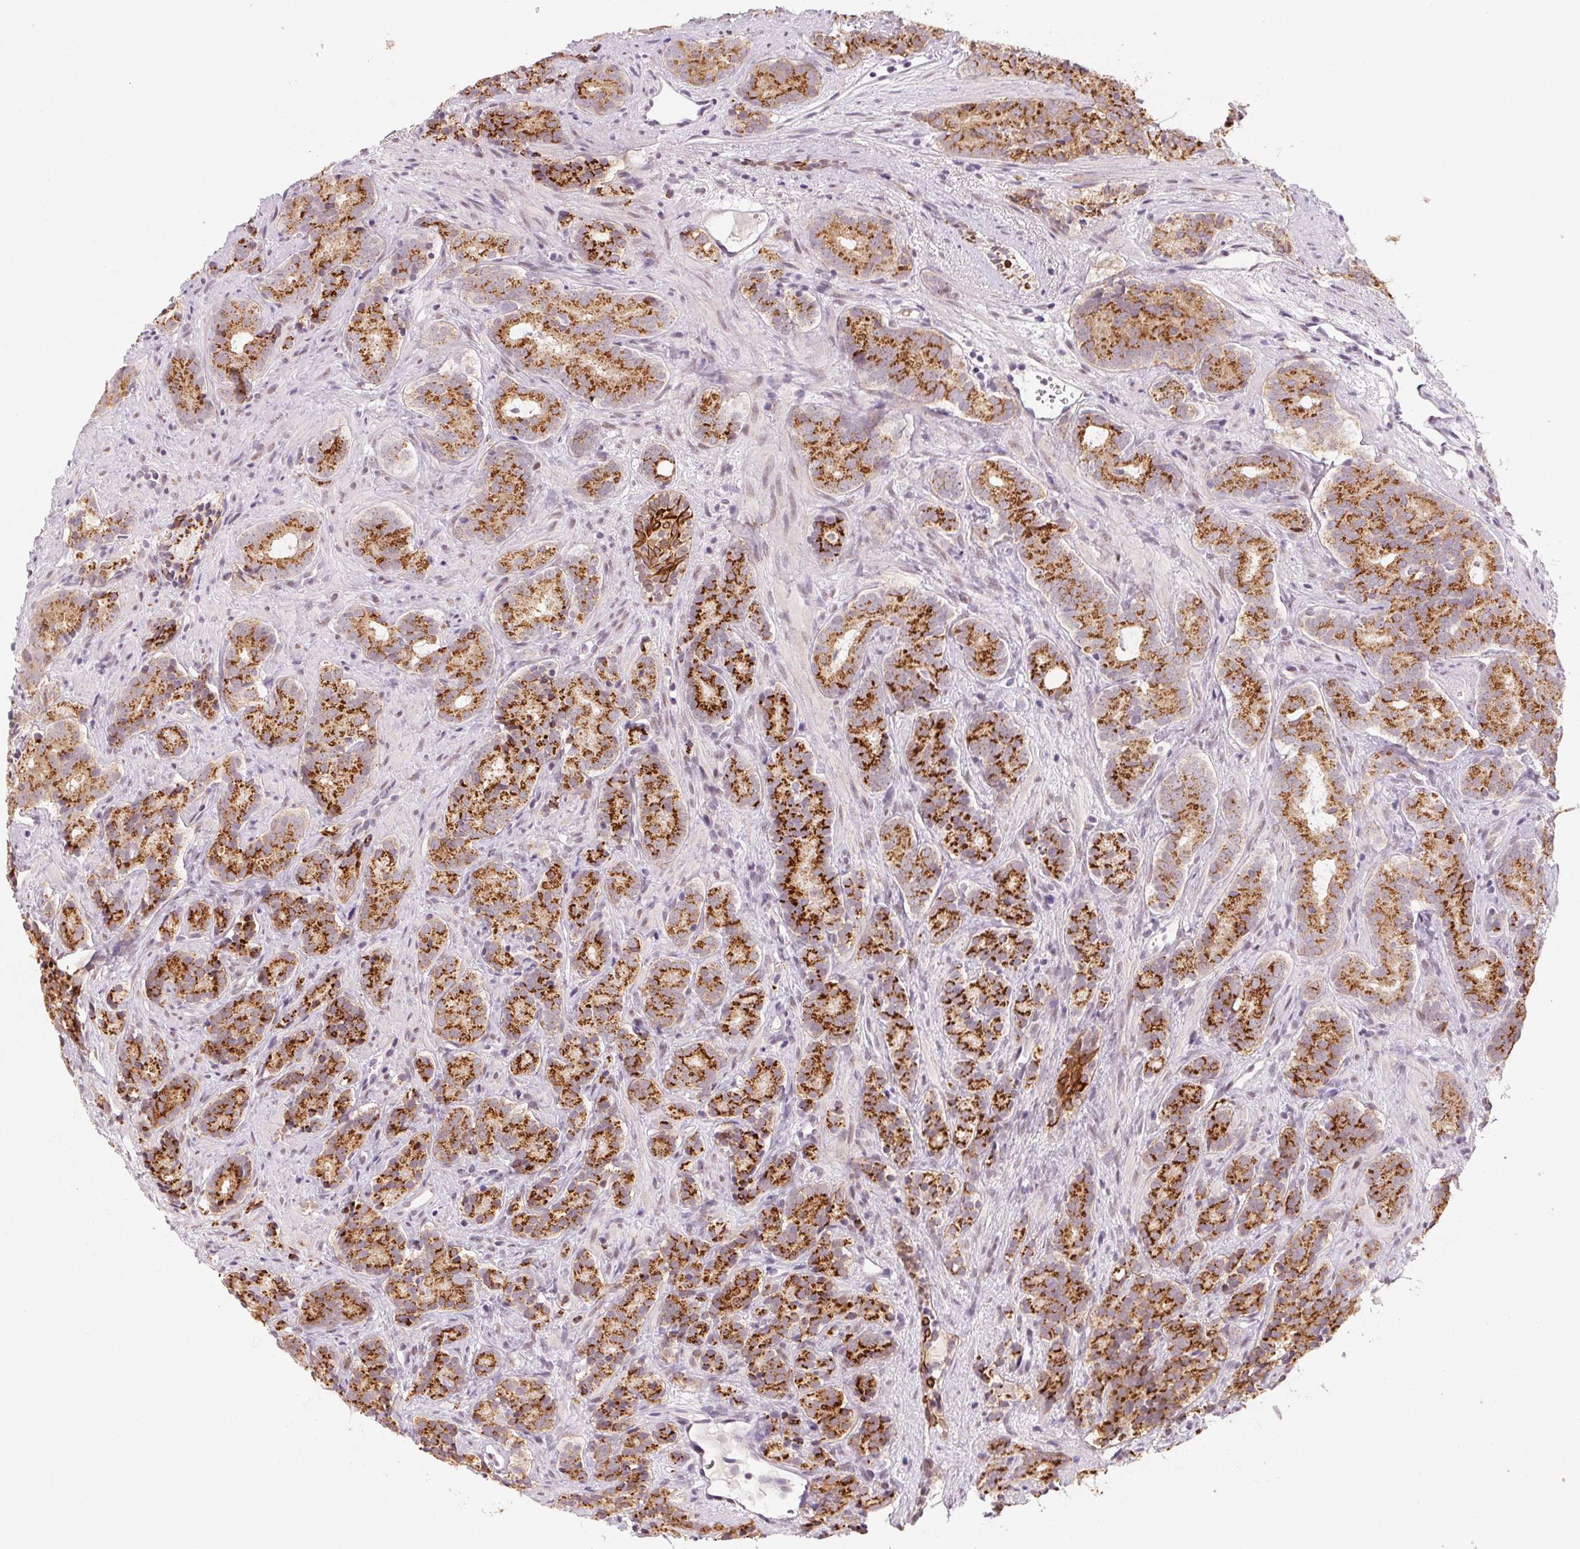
{"staining": {"intensity": "strong", "quantity": ">75%", "location": "cytoplasmic/membranous"}, "tissue": "prostate cancer", "cell_type": "Tumor cells", "image_type": "cancer", "snomed": [{"axis": "morphology", "description": "Adenocarcinoma, High grade"}, {"axis": "topography", "description": "Prostate"}], "caption": "The photomicrograph displays a brown stain indicating the presence of a protein in the cytoplasmic/membranous of tumor cells in adenocarcinoma (high-grade) (prostate). The protein is stained brown, and the nuclei are stained in blue (DAB (3,3'-diaminobenzidine) IHC with brightfield microscopy, high magnification).", "gene": "RAB22A", "patient": {"sex": "male", "age": 84}}